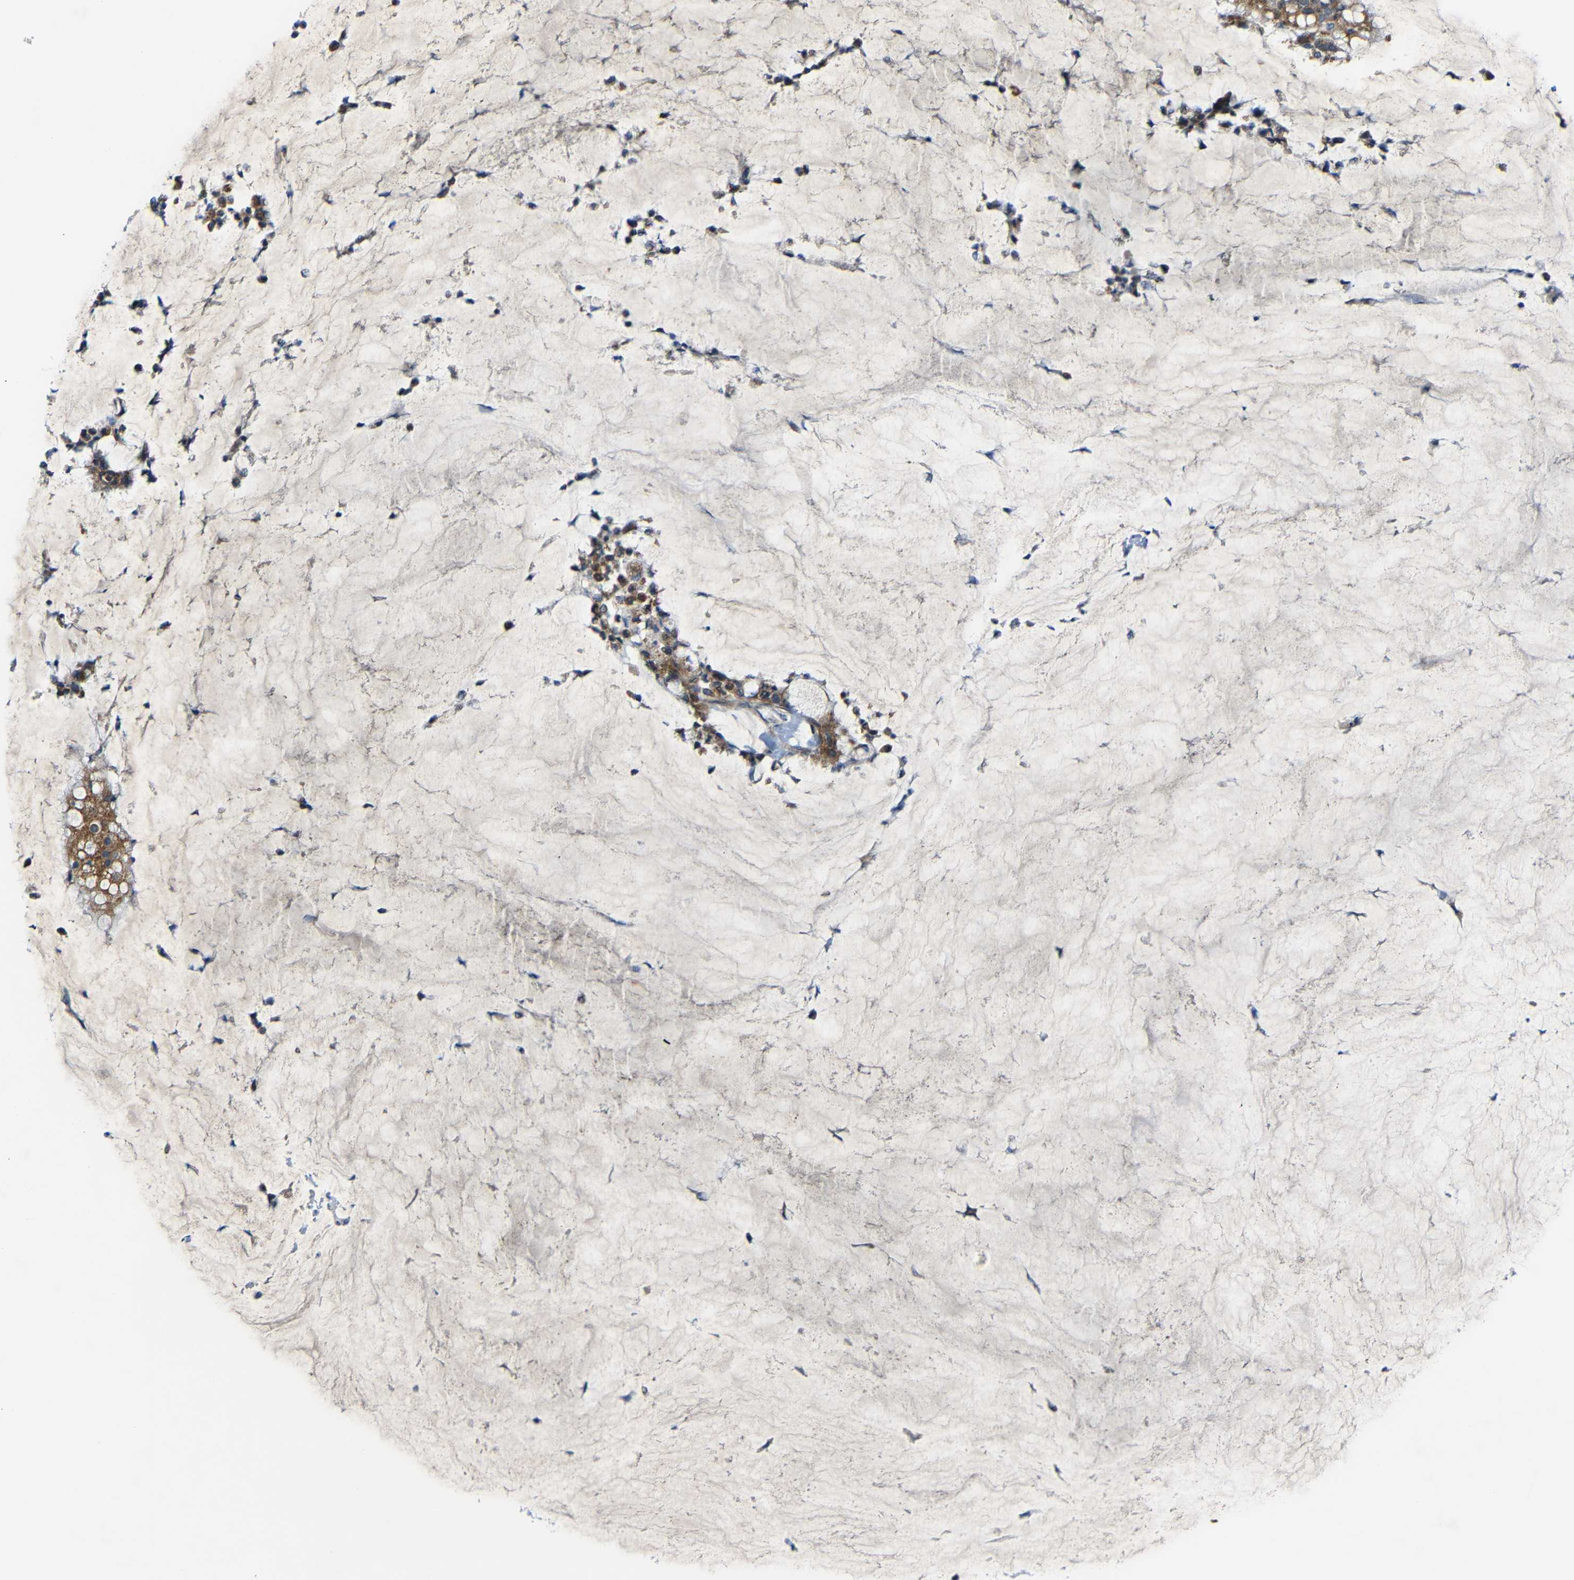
{"staining": {"intensity": "weak", "quantity": ">75%", "location": "cytoplasmic/membranous"}, "tissue": "pancreatic cancer", "cell_type": "Tumor cells", "image_type": "cancer", "snomed": [{"axis": "morphology", "description": "Adenocarcinoma, NOS"}, {"axis": "topography", "description": "Pancreas"}], "caption": "Weak cytoplasmic/membranous protein staining is identified in approximately >75% of tumor cells in adenocarcinoma (pancreatic). The protein of interest is stained brown, and the nuclei are stained in blue (DAB (3,3'-diaminobenzidine) IHC with brightfield microscopy, high magnification).", "gene": "TMEM25", "patient": {"sex": "male", "age": 41}}